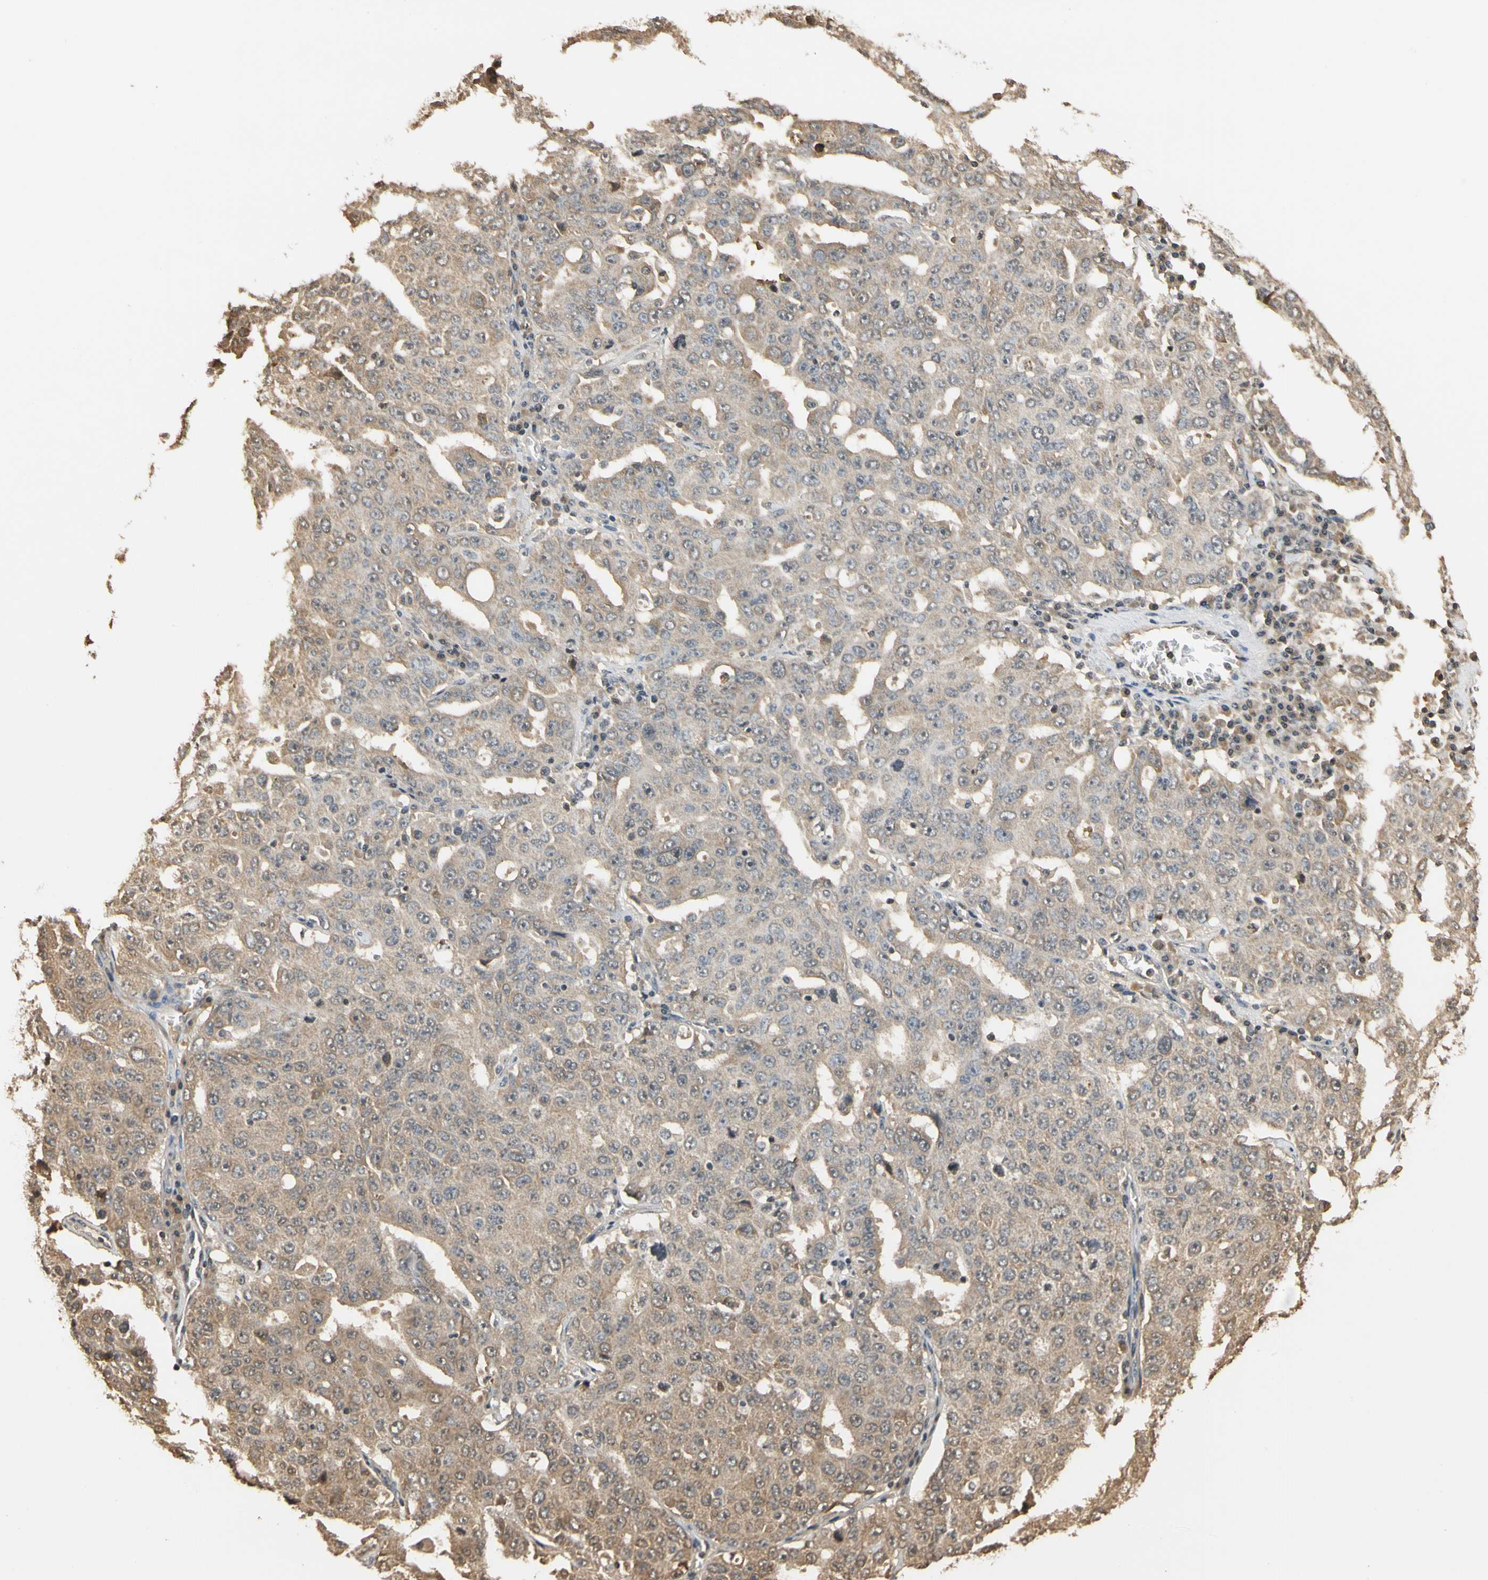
{"staining": {"intensity": "weak", "quantity": ">75%", "location": "cytoplasmic/membranous"}, "tissue": "ovarian cancer", "cell_type": "Tumor cells", "image_type": "cancer", "snomed": [{"axis": "morphology", "description": "Carcinoma, endometroid"}, {"axis": "topography", "description": "Ovary"}], "caption": "Ovarian cancer stained with a brown dye demonstrates weak cytoplasmic/membranous positive staining in approximately >75% of tumor cells.", "gene": "SOD1", "patient": {"sex": "female", "age": 62}}